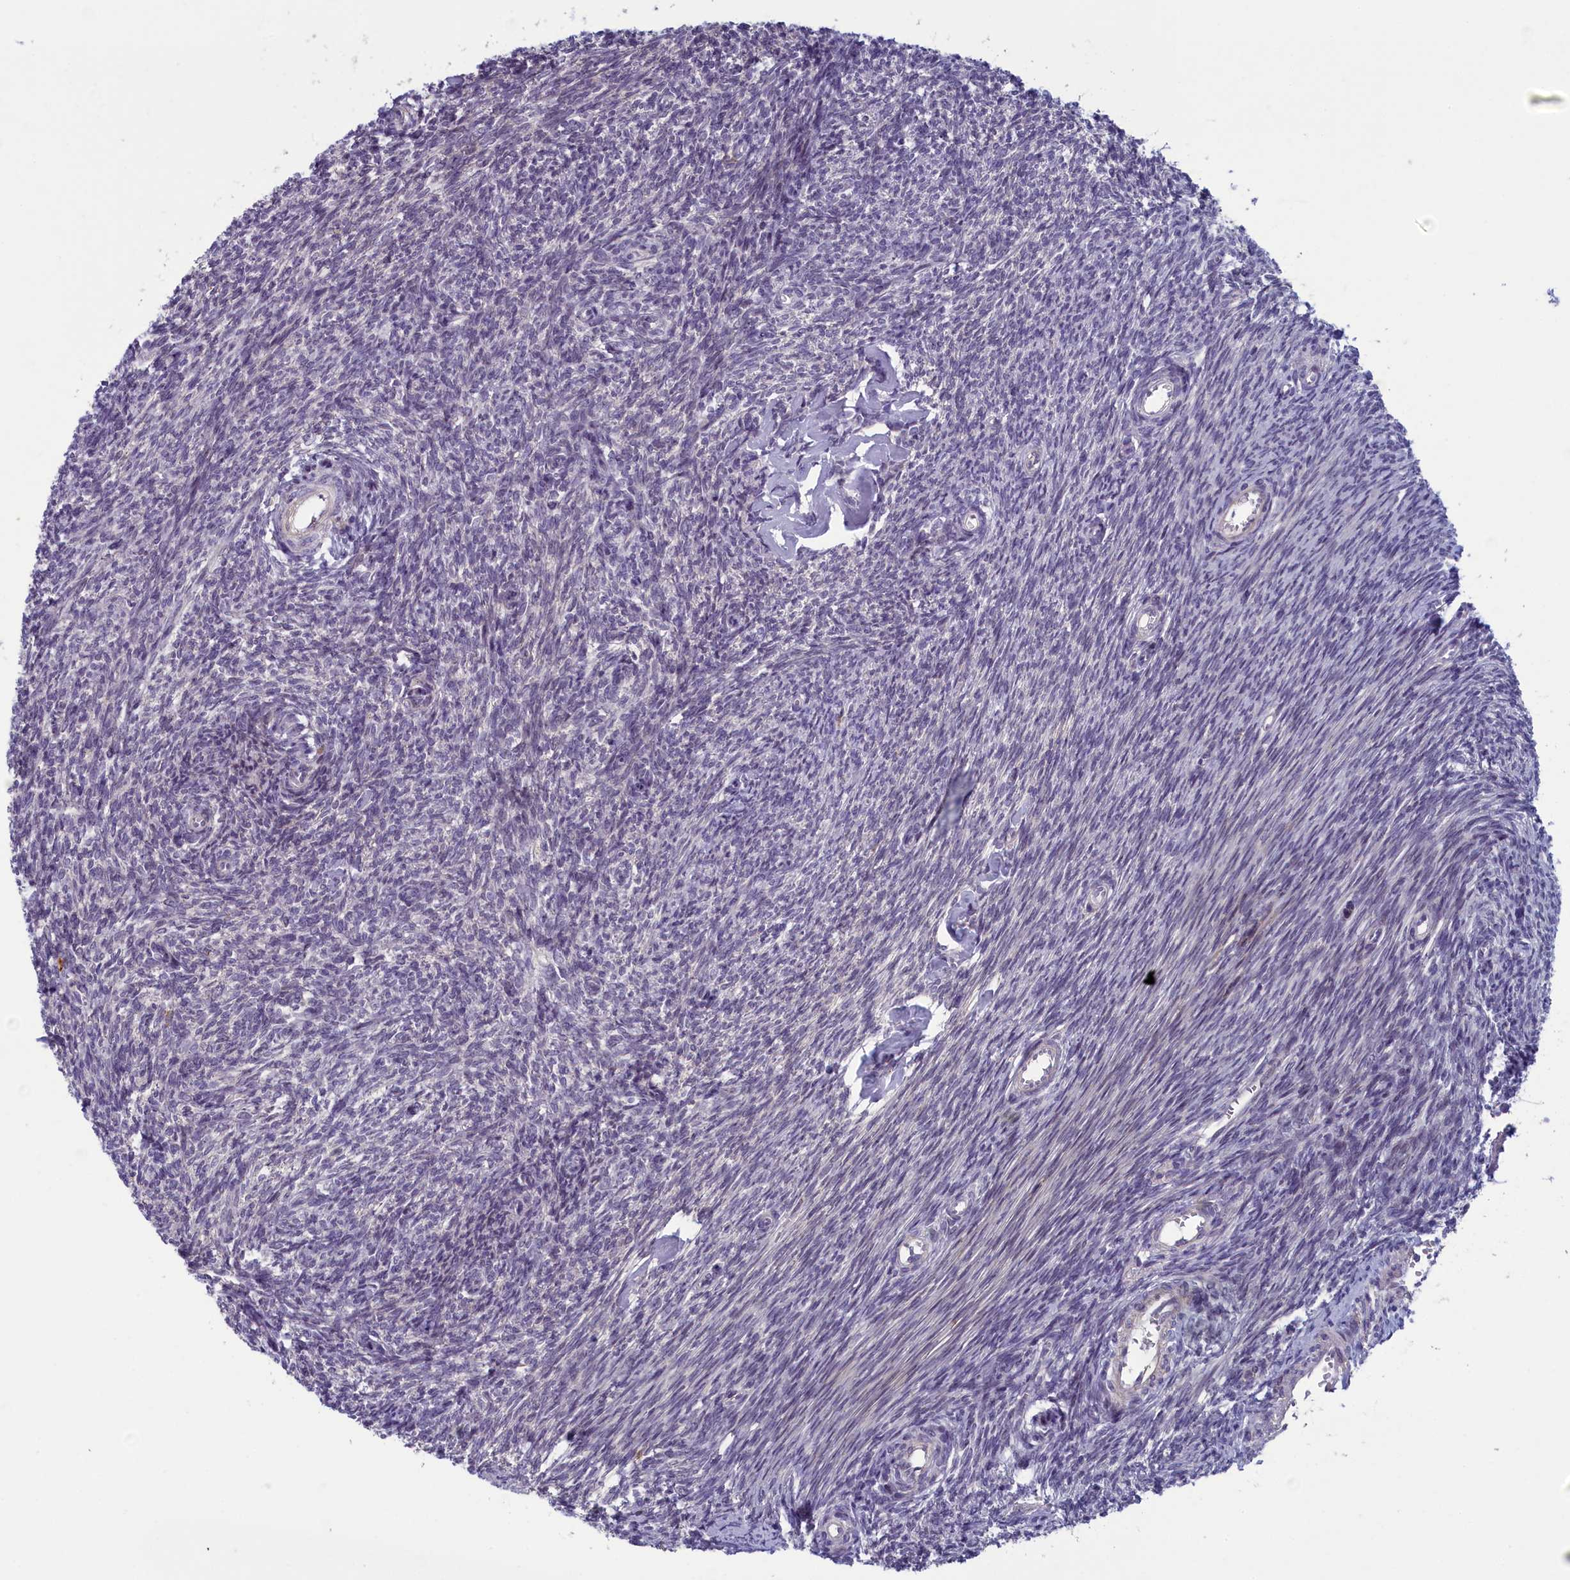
{"staining": {"intensity": "negative", "quantity": "none", "location": "none"}, "tissue": "ovary", "cell_type": "Ovarian stroma cells", "image_type": "normal", "snomed": [{"axis": "morphology", "description": "Normal tissue, NOS"}, {"axis": "topography", "description": "Ovary"}], "caption": "Ovarian stroma cells are negative for brown protein staining in unremarkable ovary. Nuclei are stained in blue.", "gene": "CNEP1R1", "patient": {"sex": "female", "age": 44}}